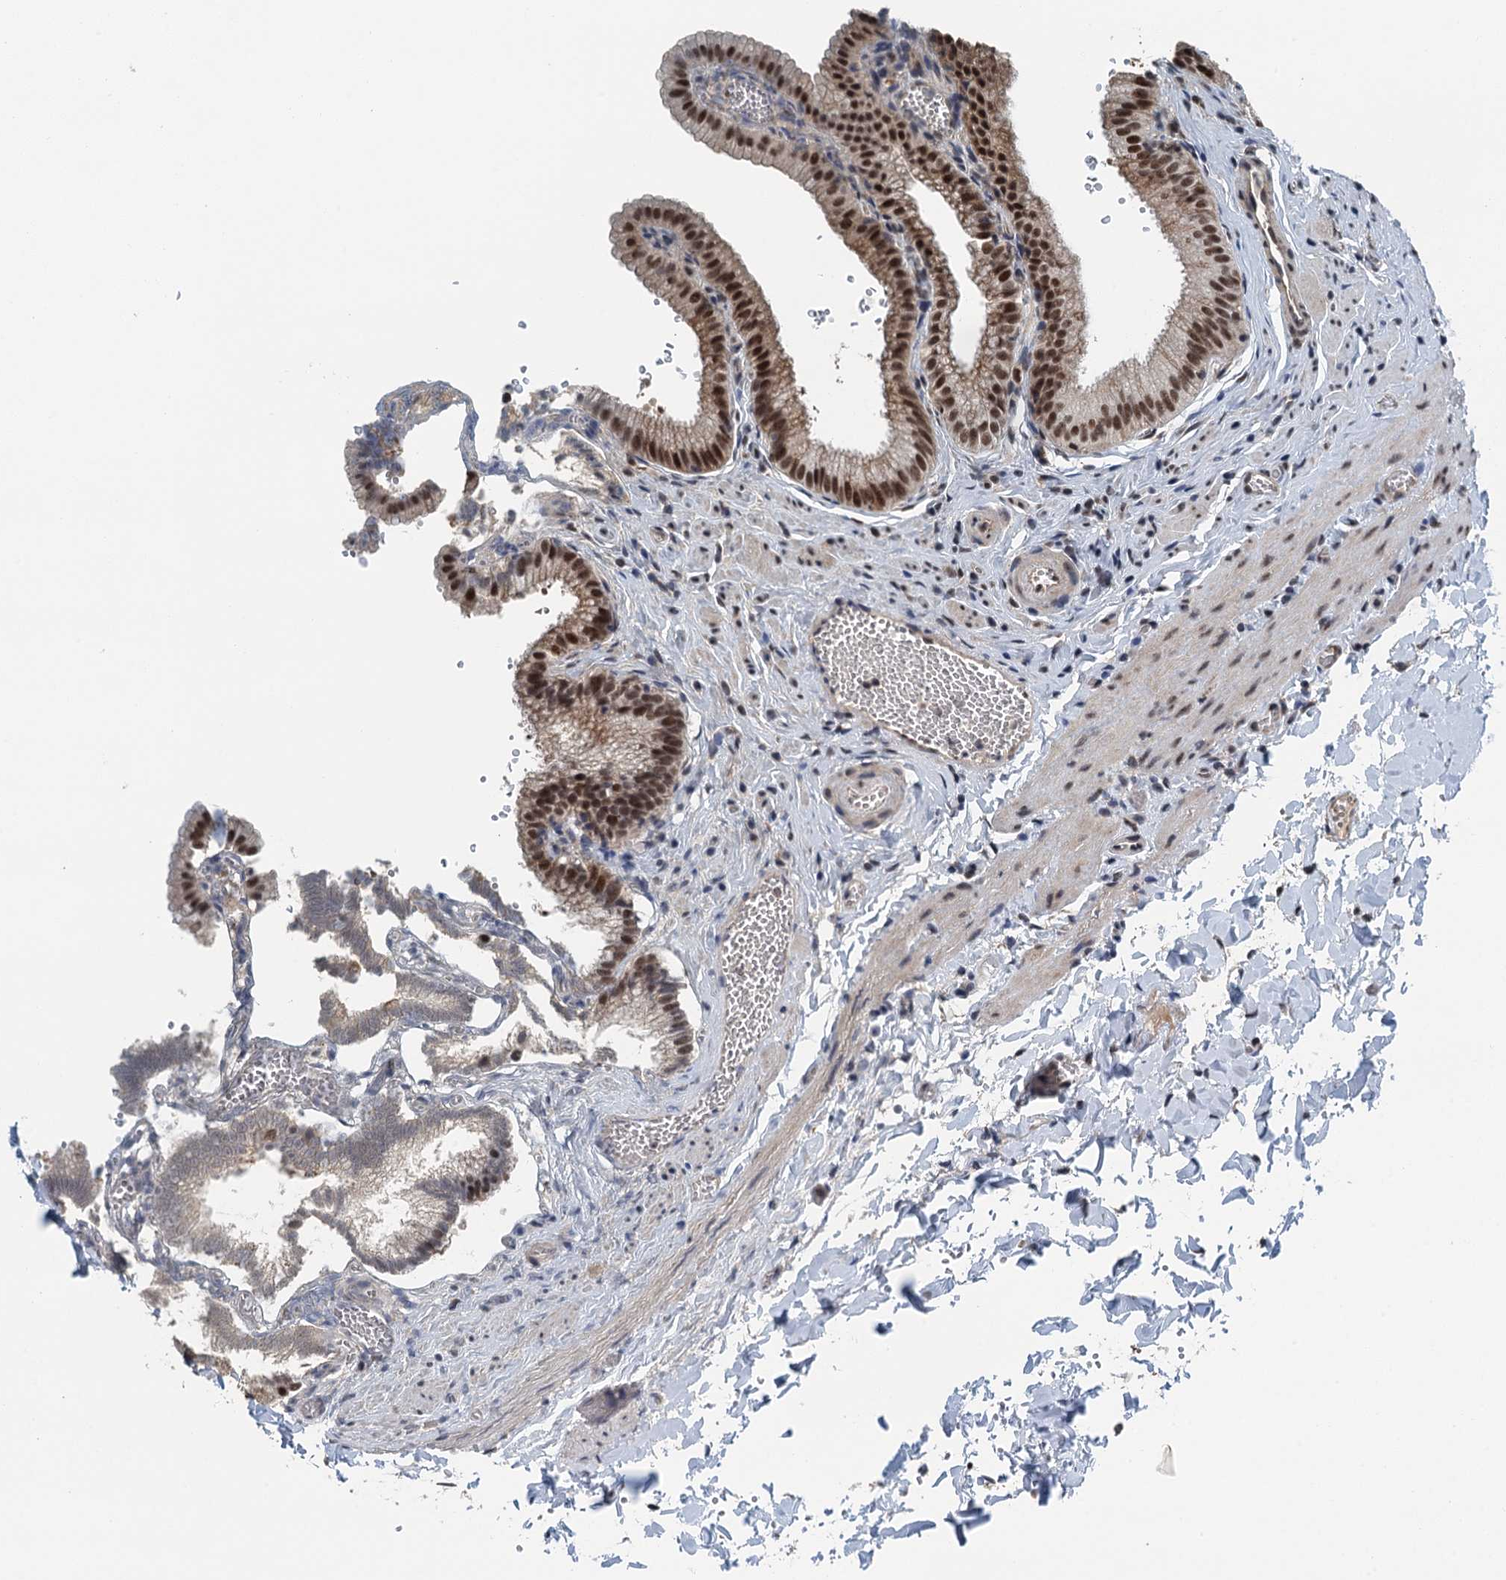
{"staining": {"intensity": "strong", "quantity": ">75%", "location": "nuclear"}, "tissue": "gallbladder", "cell_type": "Glandular cells", "image_type": "normal", "snomed": [{"axis": "morphology", "description": "Normal tissue, NOS"}, {"axis": "topography", "description": "Gallbladder"}], "caption": "Immunohistochemistry (IHC) (DAB) staining of benign gallbladder demonstrates strong nuclear protein positivity in about >75% of glandular cells.", "gene": "MTA3", "patient": {"sex": "male", "age": 38}}